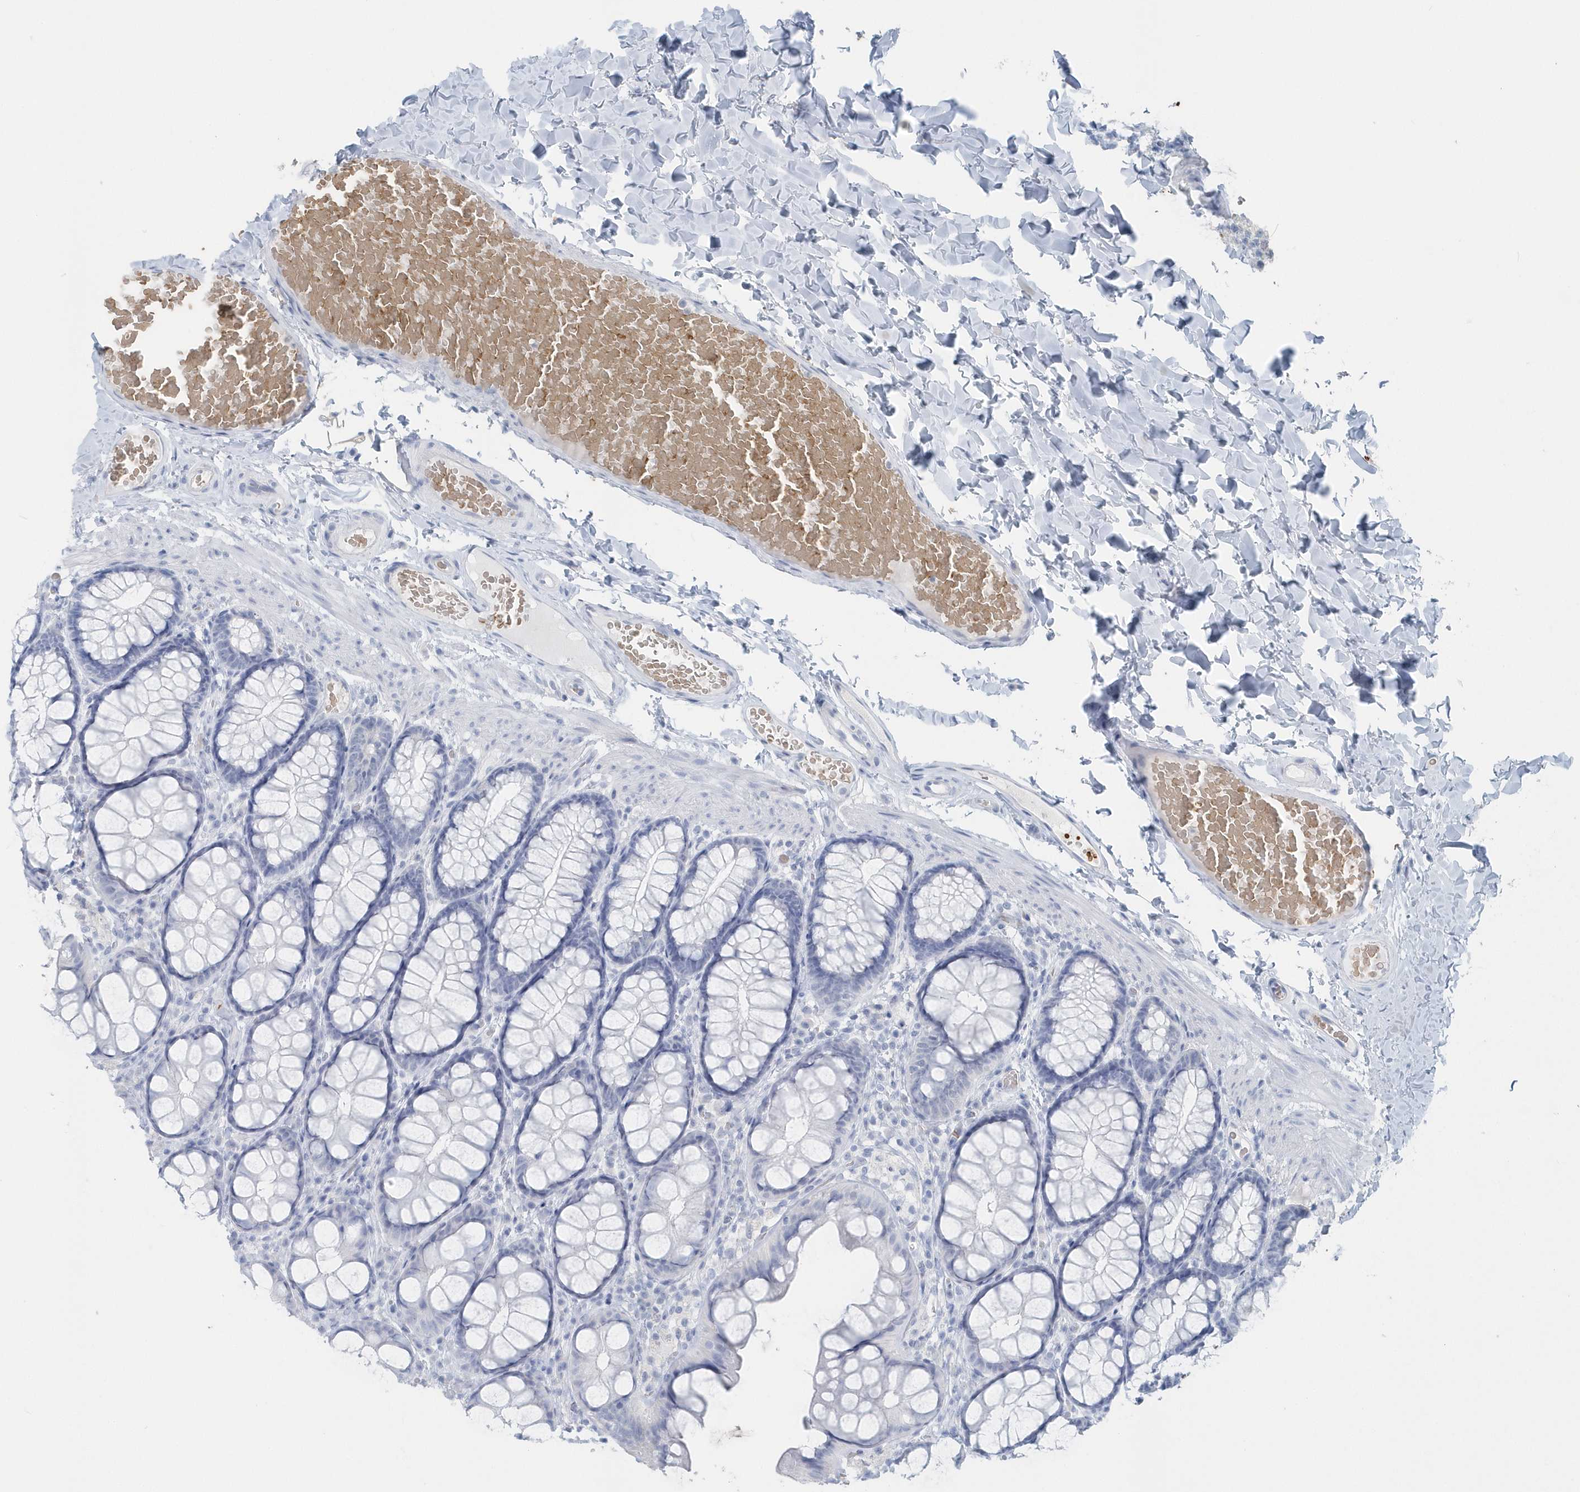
{"staining": {"intensity": "negative", "quantity": "none", "location": "none"}, "tissue": "colon", "cell_type": "Endothelial cells", "image_type": "normal", "snomed": [{"axis": "morphology", "description": "Normal tissue, NOS"}, {"axis": "topography", "description": "Colon"}], "caption": "There is no significant staining in endothelial cells of colon. (DAB immunohistochemistry visualized using brightfield microscopy, high magnification).", "gene": "HBA2", "patient": {"sex": "male", "age": 47}}